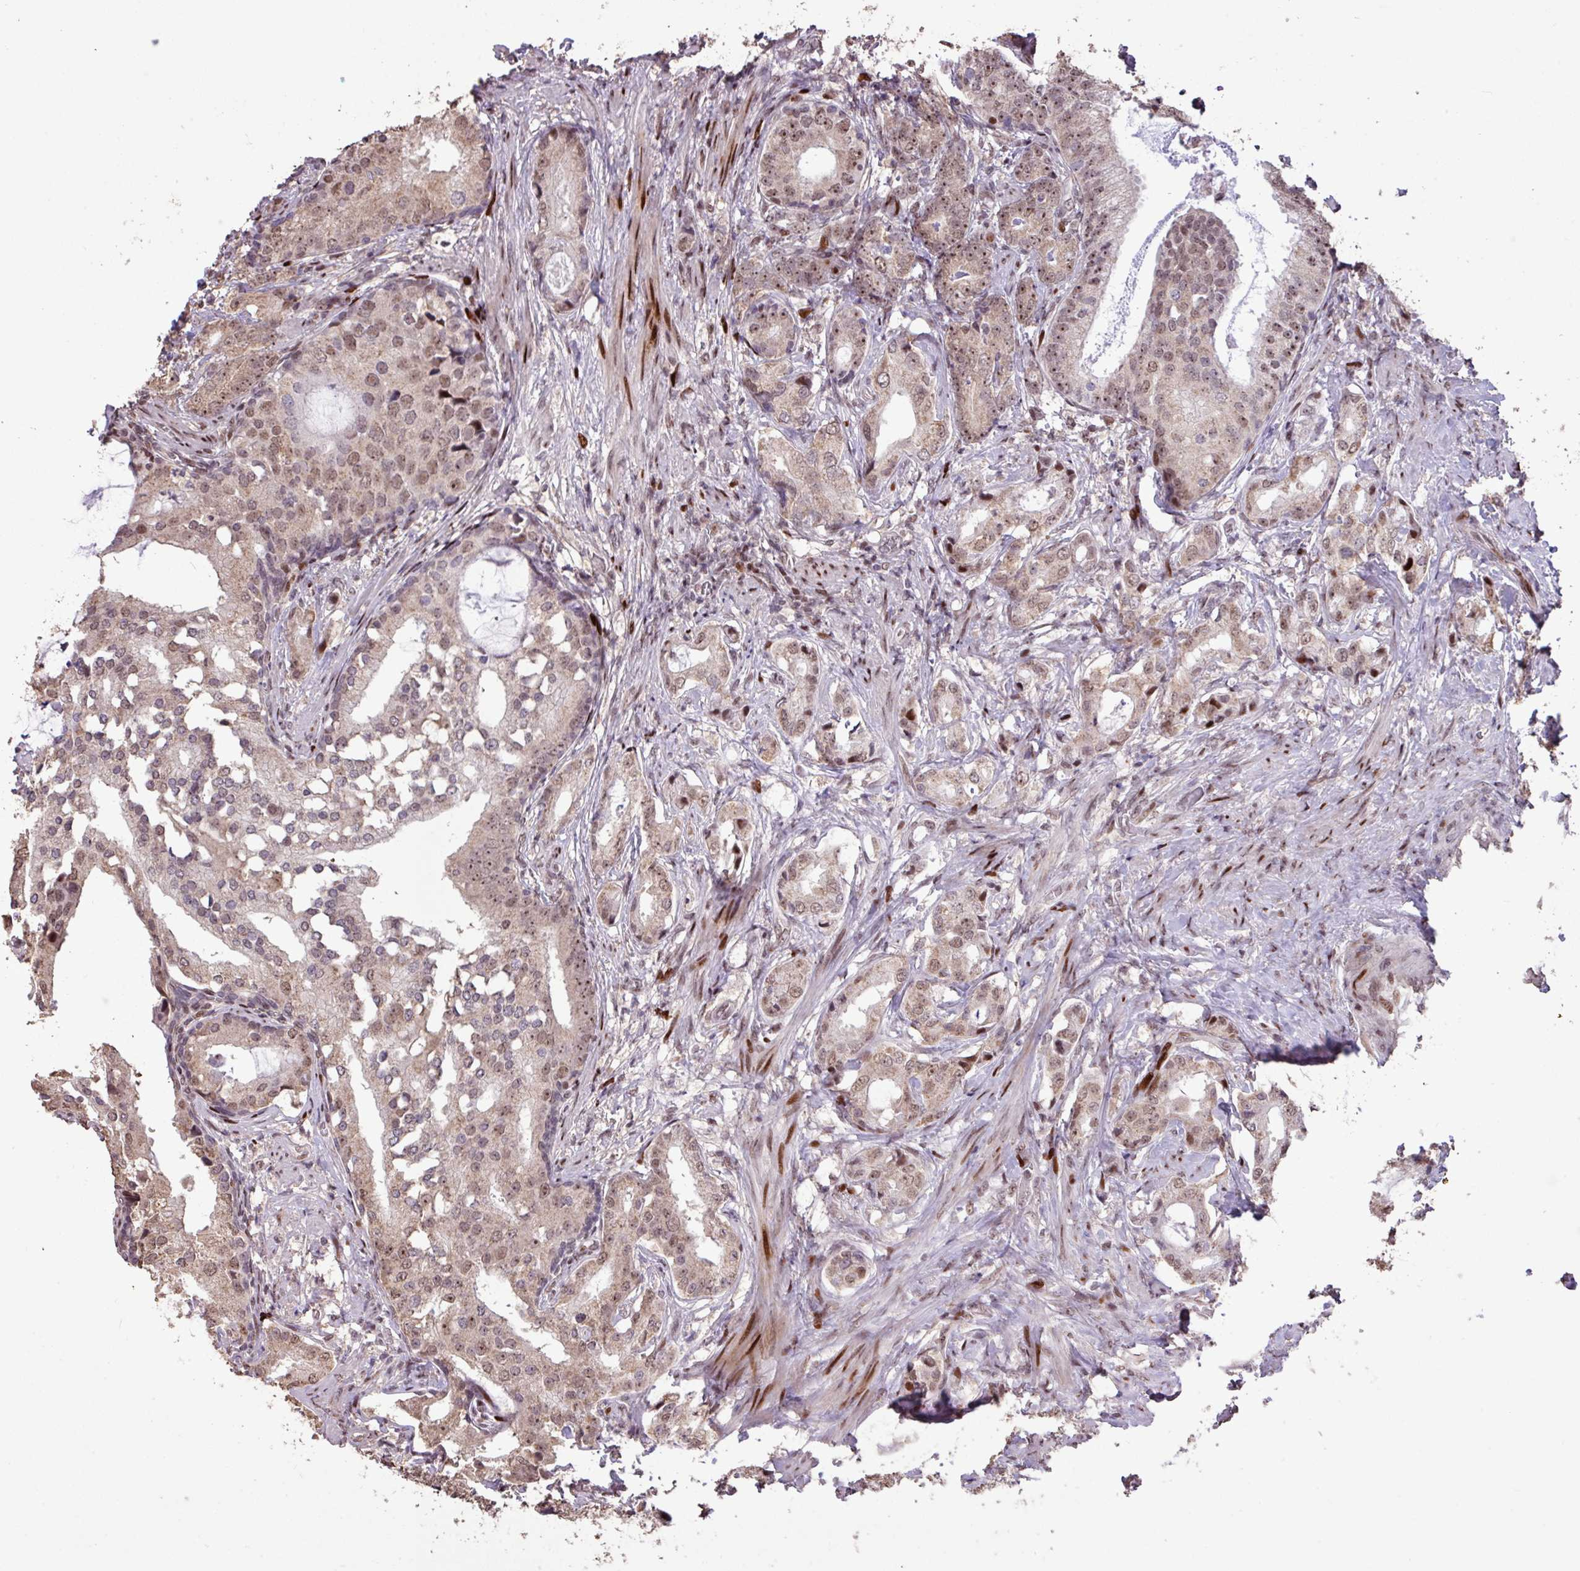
{"staining": {"intensity": "weak", "quantity": ">75%", "location": "nuclear"}, "tissue": "prostate cancer", "cell_type": "Tumor cells", "image_type": "cancer", "snomed": [{"axis": "morphology", "description": "Adenocarcinoma, Low grade"}, {"axis": "topography", "description": "Prostate"}], "caption": "DAB immunohistochemical staining of prostate cancer demonstrates weak nuclear protein staining in approximately >75% of tumor cells.", "gene": "ZNF709", "patient": {"sex": "male", "age": 71}}